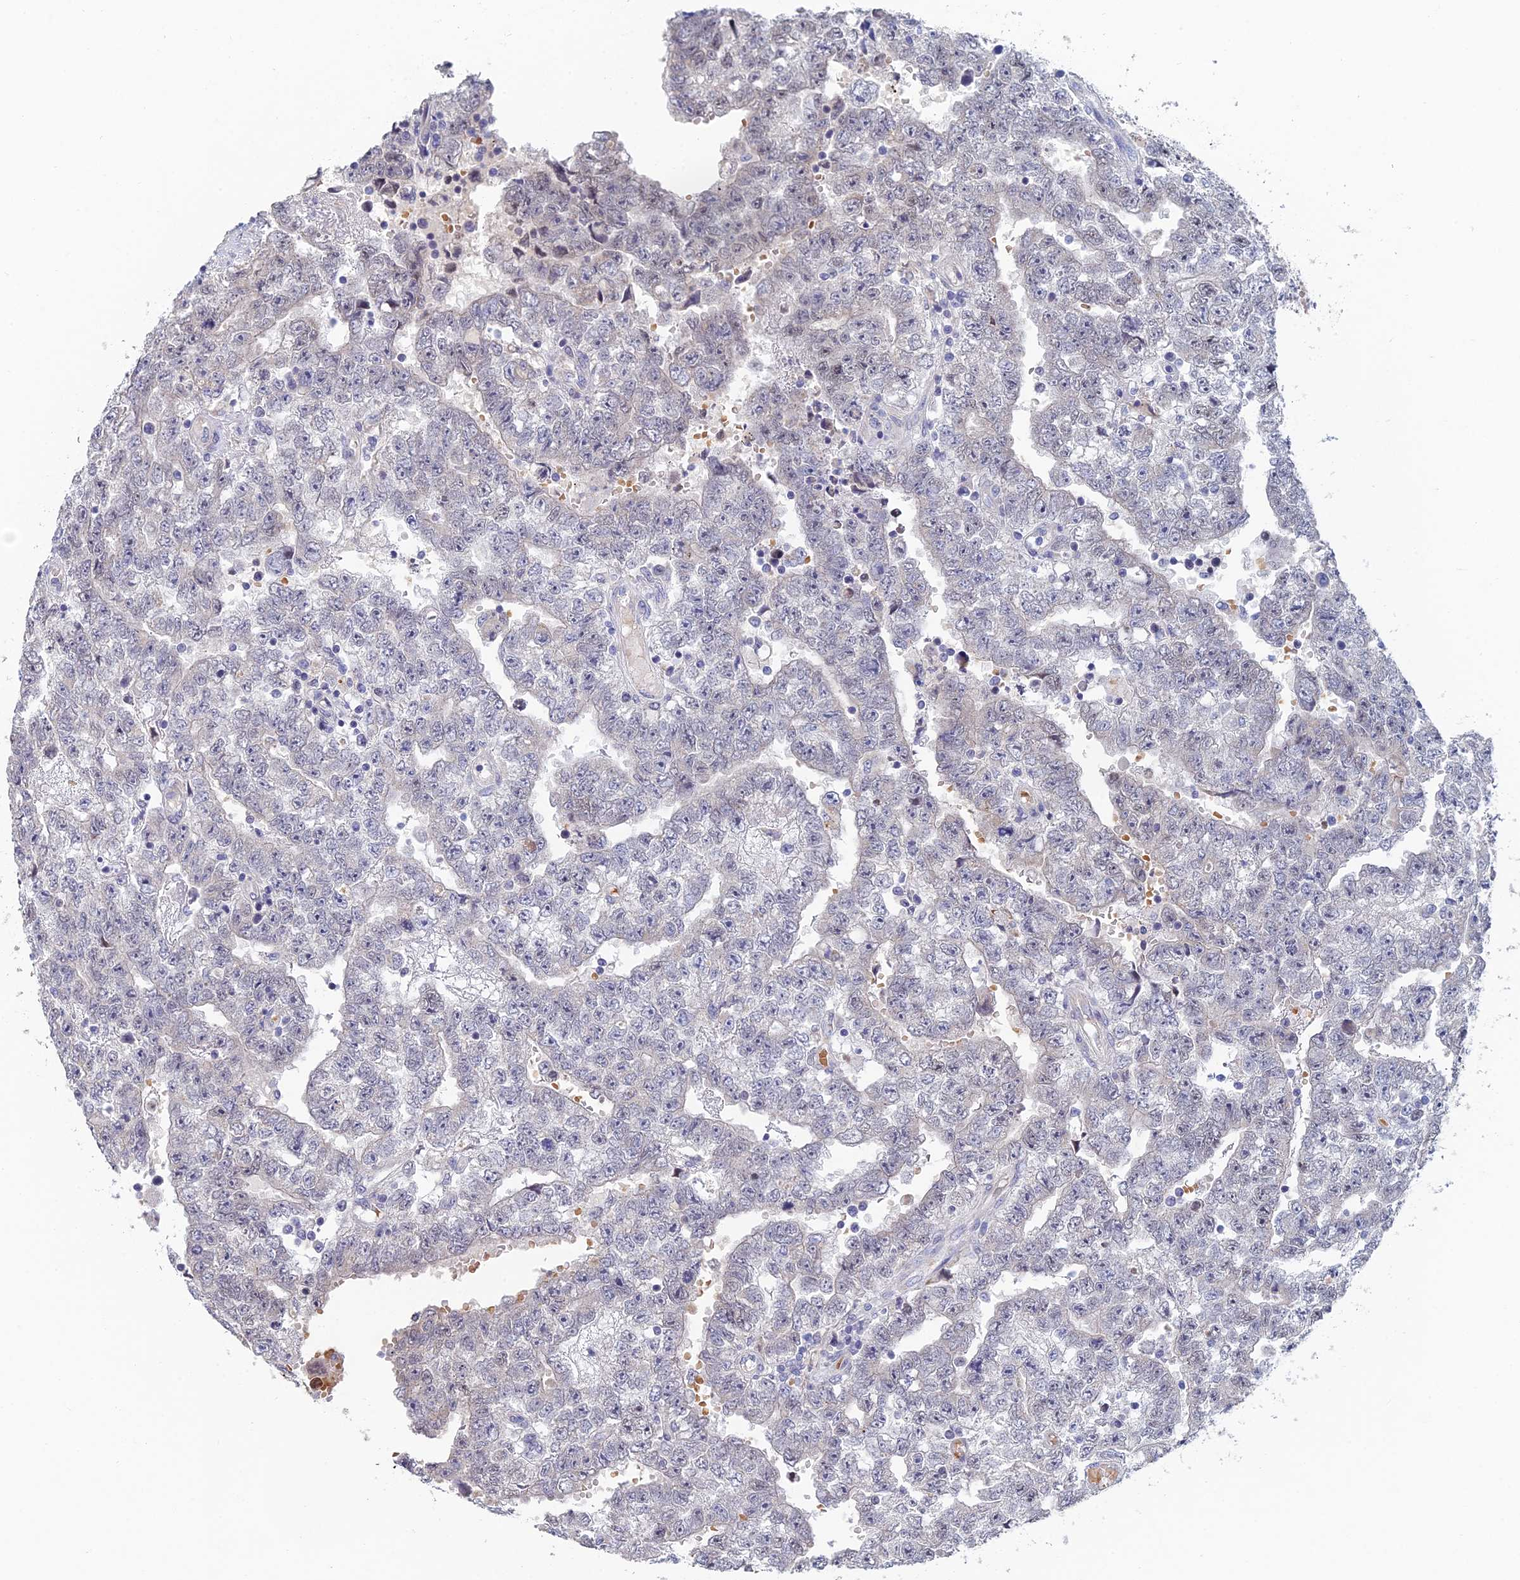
{"staining": {"intensity": "negative", "quantity": "none", "location": "none"}, "tissue": "testis cancer", "cell_type": "Tumor cells", "image_type": "cancer", "snomed": [{"axis": "morphology", "description": "Carcinoma, Embryonal, NOS"}, {"axis": "topography", "description": "Testis"}], "caption": "This is a micrograph of immunohistochemistry (IHC) staining of testis cancer, which shows no positivity in tumor cells. (DAB (3,3'-diaminobenzidine) immunohistochemistry visualized using brightfield microscopy, high magnification).", "gene": "GIPC1", "patient": {"sex": "male", "age": 25}}